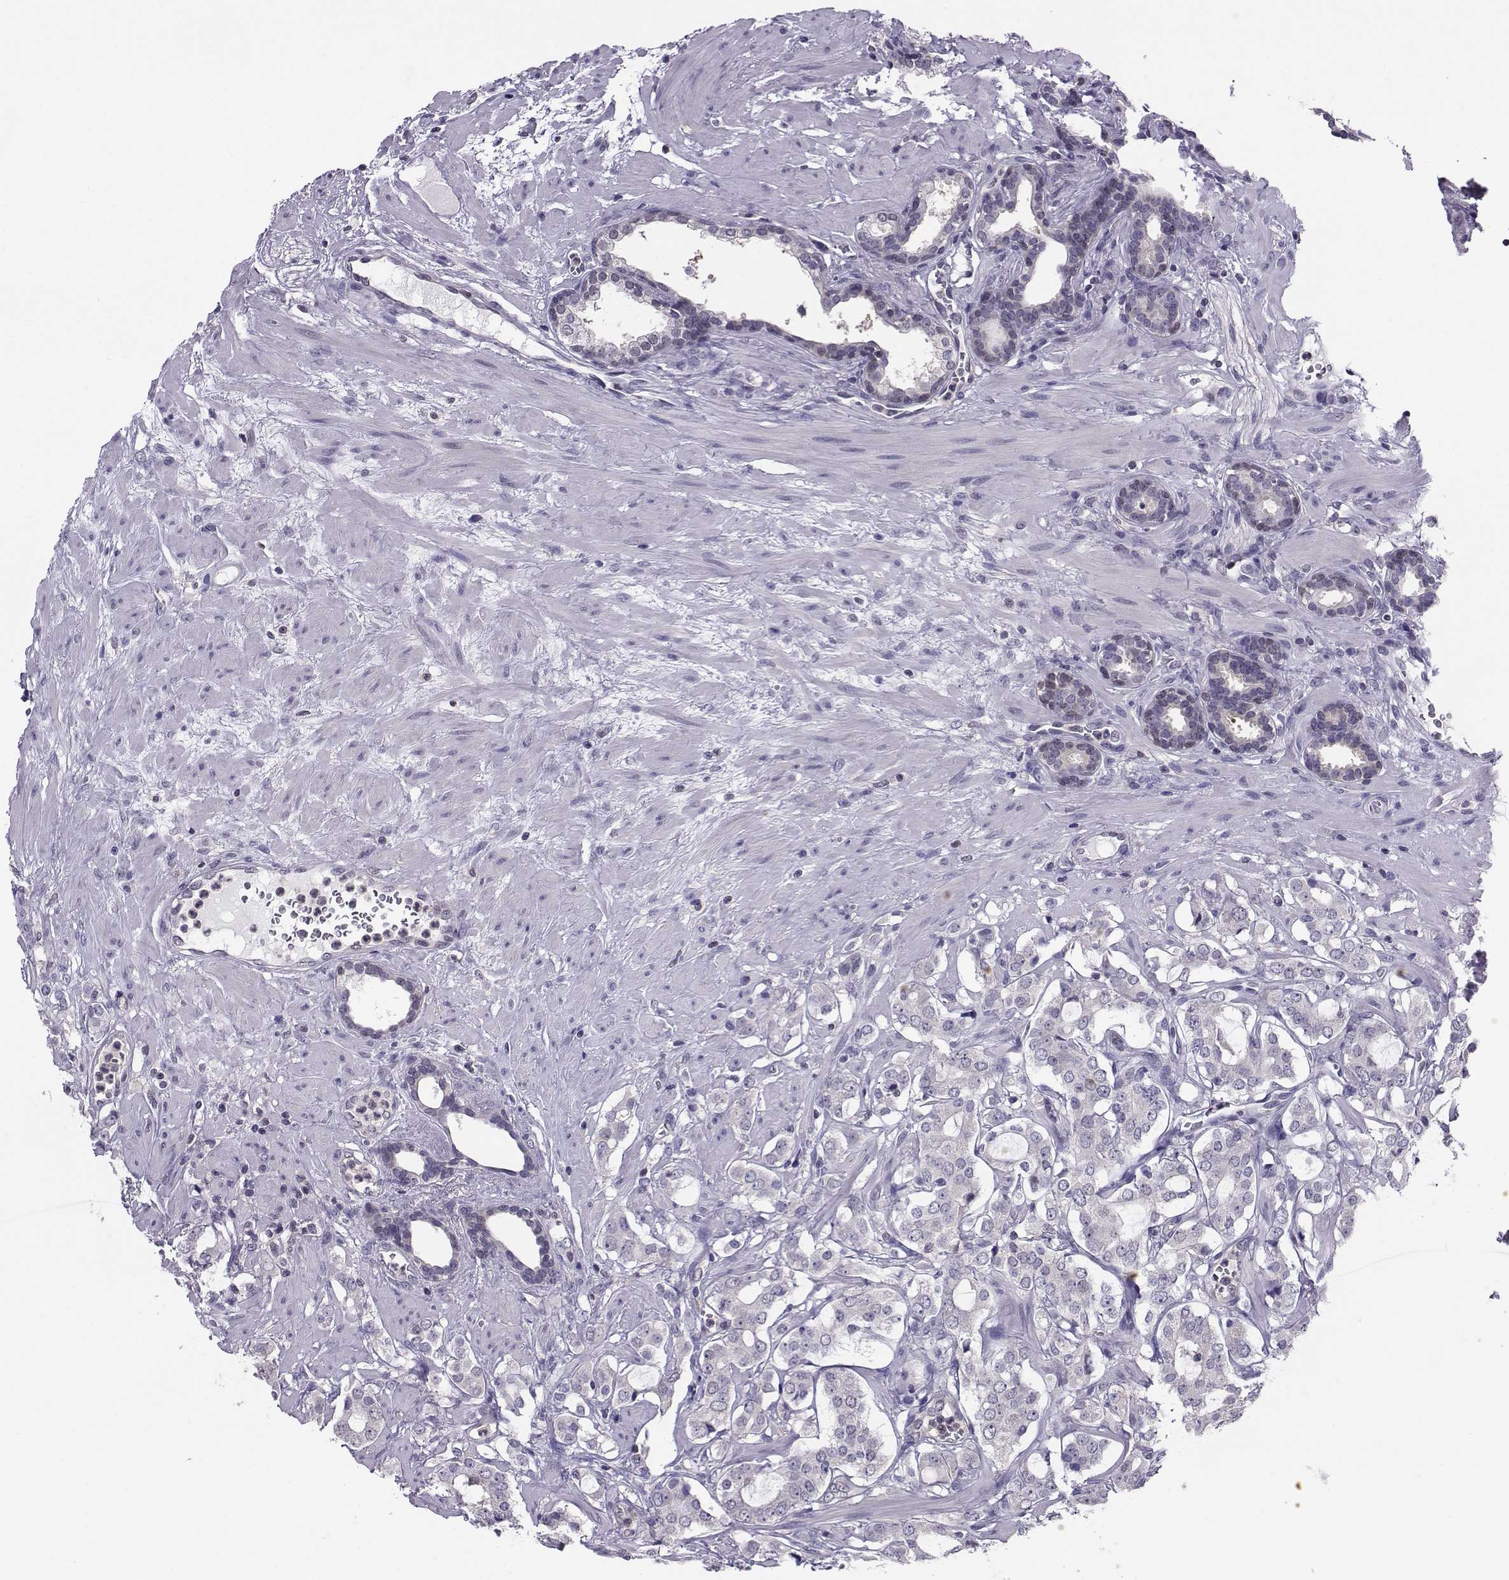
{"staining": {"intensity": "negative", "quantity": "none", "location": "none"}, "tissue": "prostate cancer", "cell_type": "Tumor cells", "image_type": "cancer", "snomed": [{"axis": "morphology", "description": "Adenocarcinoma, NOS"}, {"axis": "topography", "description": "Prostate"}], "caption": "High power microscopy photomicrograph of an immunohistochemistry image of adenocarcinoma (prostate), revealing no significant expression in tumor cells.", "gene": "PGK1", "patient": {"sex": "male", "age": 66}}